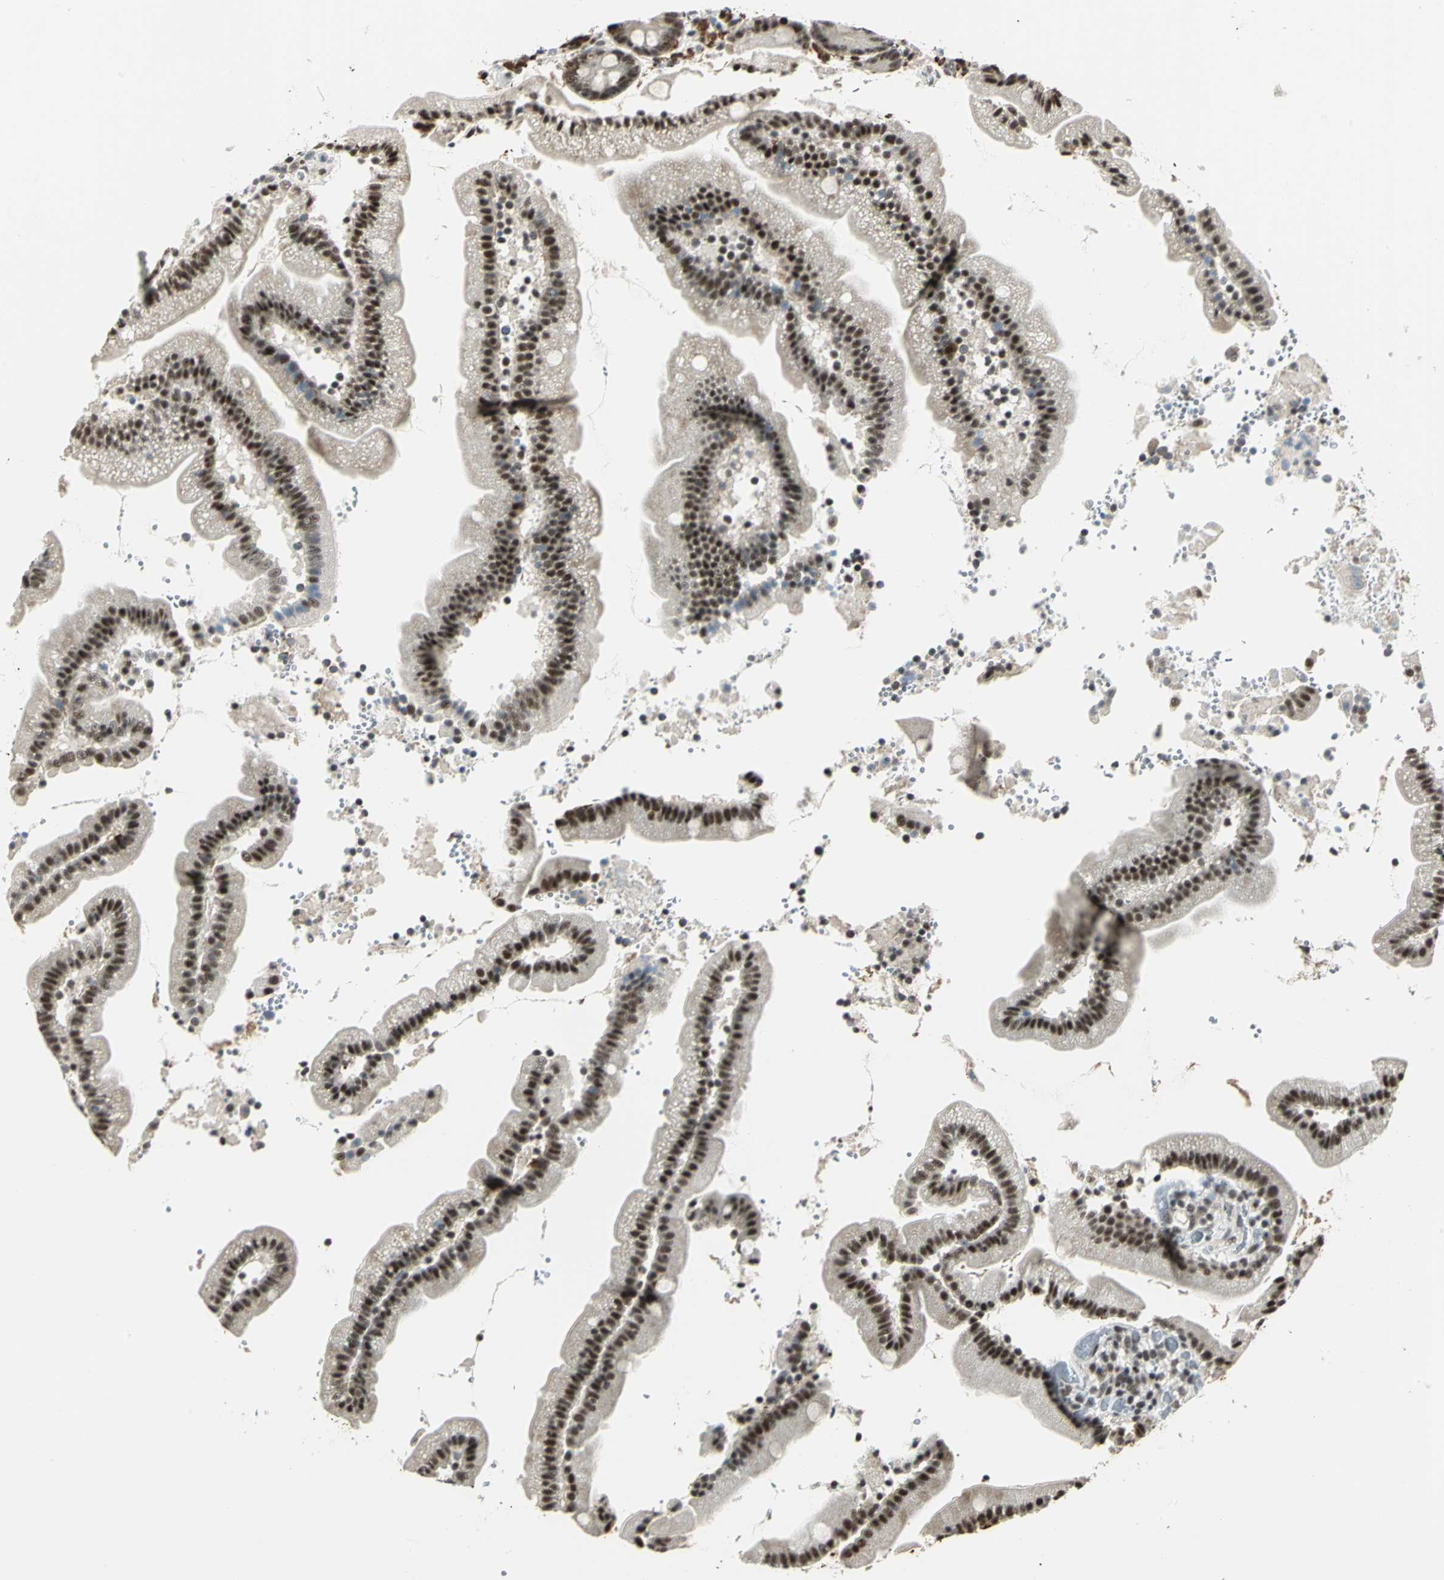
{"staining": {"intensity": "moderate", "quantity": ">75%", "location": "nuclear"}, "tissue": "duodenum", "cell_type": "Glandular cells", "image_type": "normal", "snomed": [{"axis": "morphology", "description": "Normal tissue, NOS"}, {"axis": "topography", "description": "Duodenum"}], "caption": "About >75% of glandular cells in normal duodenum show moderate nuclear protein positivity as visualized by brown immunohistochemical staining.", "gene": "CCNT1", "patient": {"sex": "male", "age": 66}}